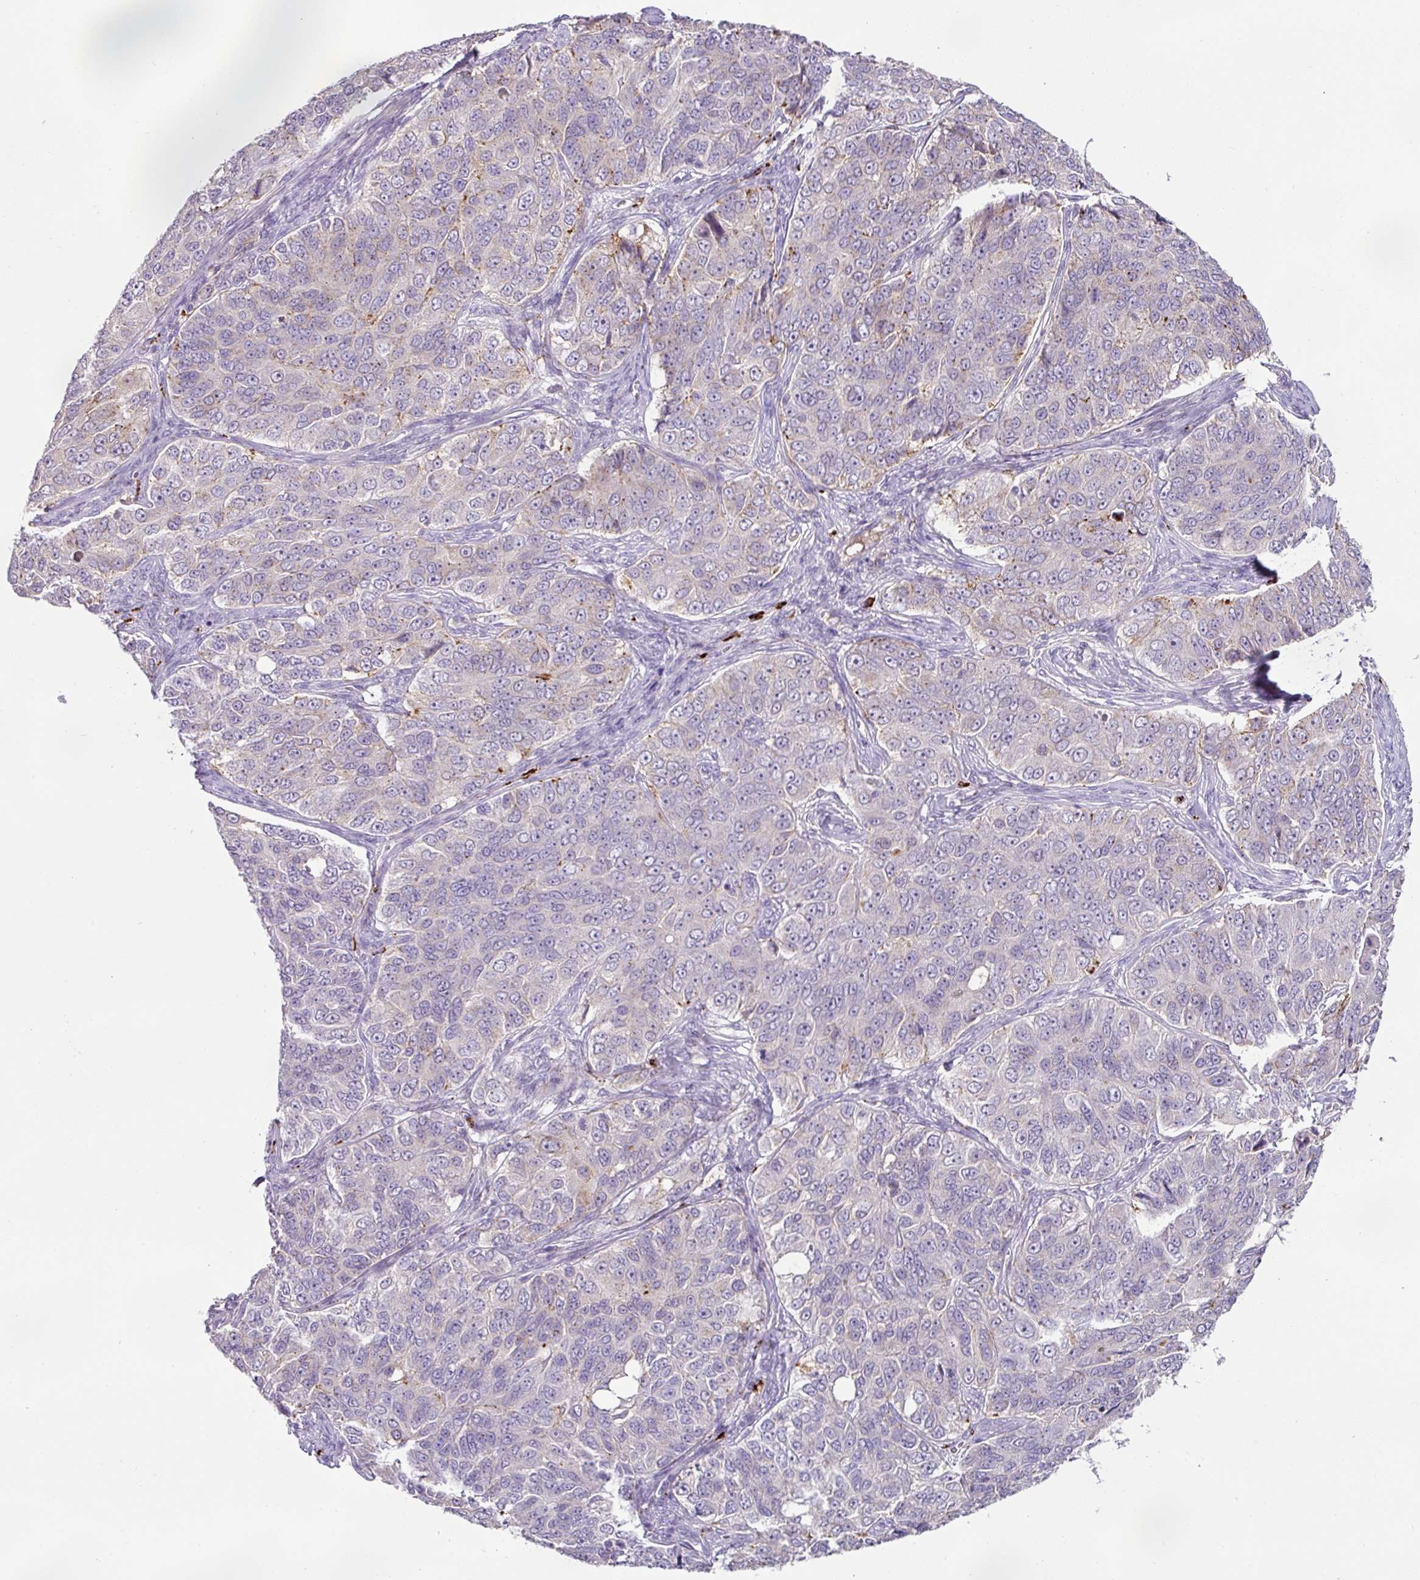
{"staining": {"intensity": "weak", "quantity": "<25%", "location": "cytoplasmic/membranous"}, "tissue": "ovarian cancer", "cell_type": "Tumor cells", "image_type": "cancer", "snomed": [{"axis": "morphology", "description": "Carcinoma, endometroid"}, {"axis": "topography", "description": "Ovary"}], "caption": "The image shows no significant expression in tumor cells of ovarian cancer (endometroid carcinoma).", "gene": "PLEKHH3", "patient": {"sex": "female", "age": 51}}